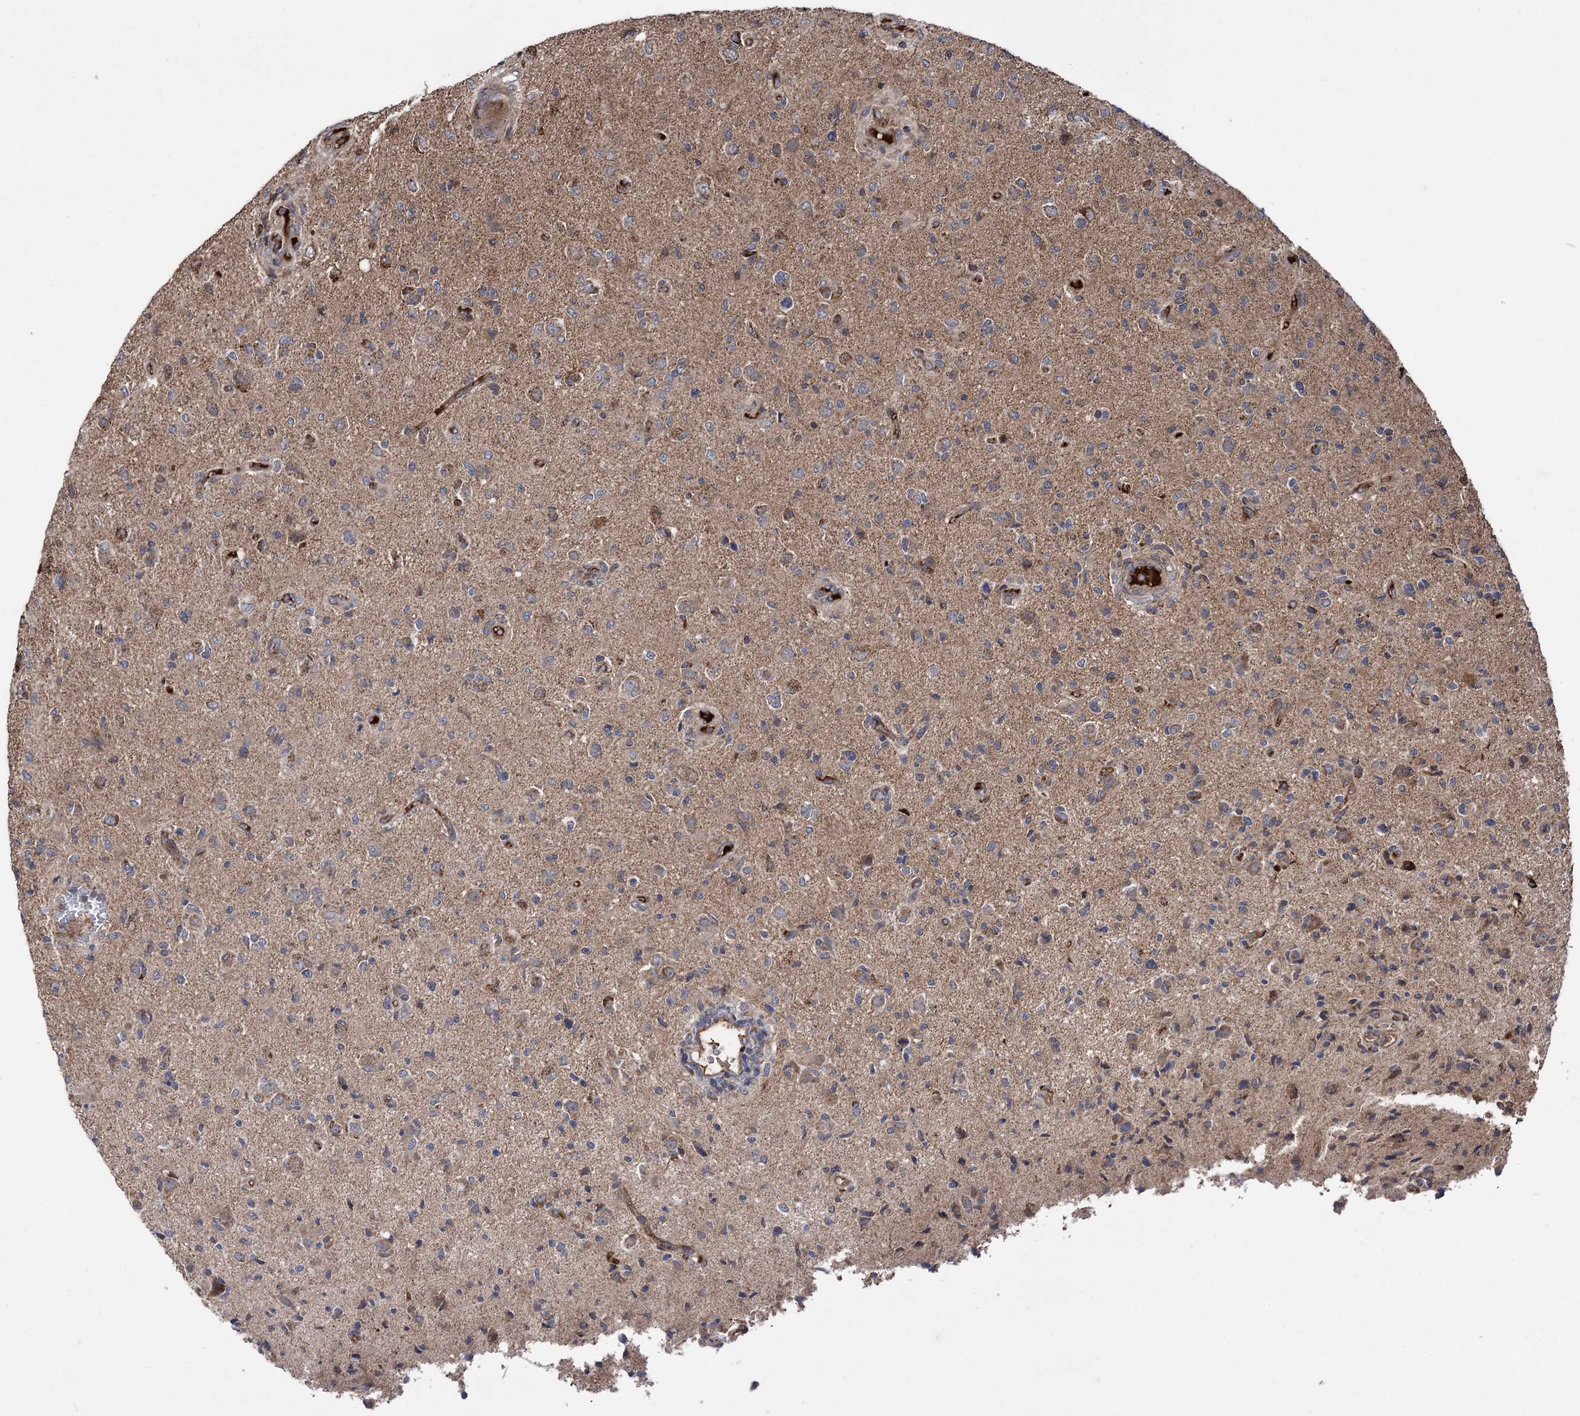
{"staining": {"intensity": "moderate", "quantity": "25%-75%", "location": "cytoplasmic/membranous"}, "tissue": "glioma", "cell_type": "Tumor cells", "image_type": "cancer", "snomed": [{"axis": "morphology", "description": "Glioma, malignant, High grade"}, {"axis": "topography", "description": "Brain"}], "caption": "IHC of human high-grade glioma (malignant) shows medium levels of moderate cytoplasmic/membranous staining in about 25%-75% of tumor cells.", "gene": "RASSF3", "patient": {"sex": "female", "age": 57}}